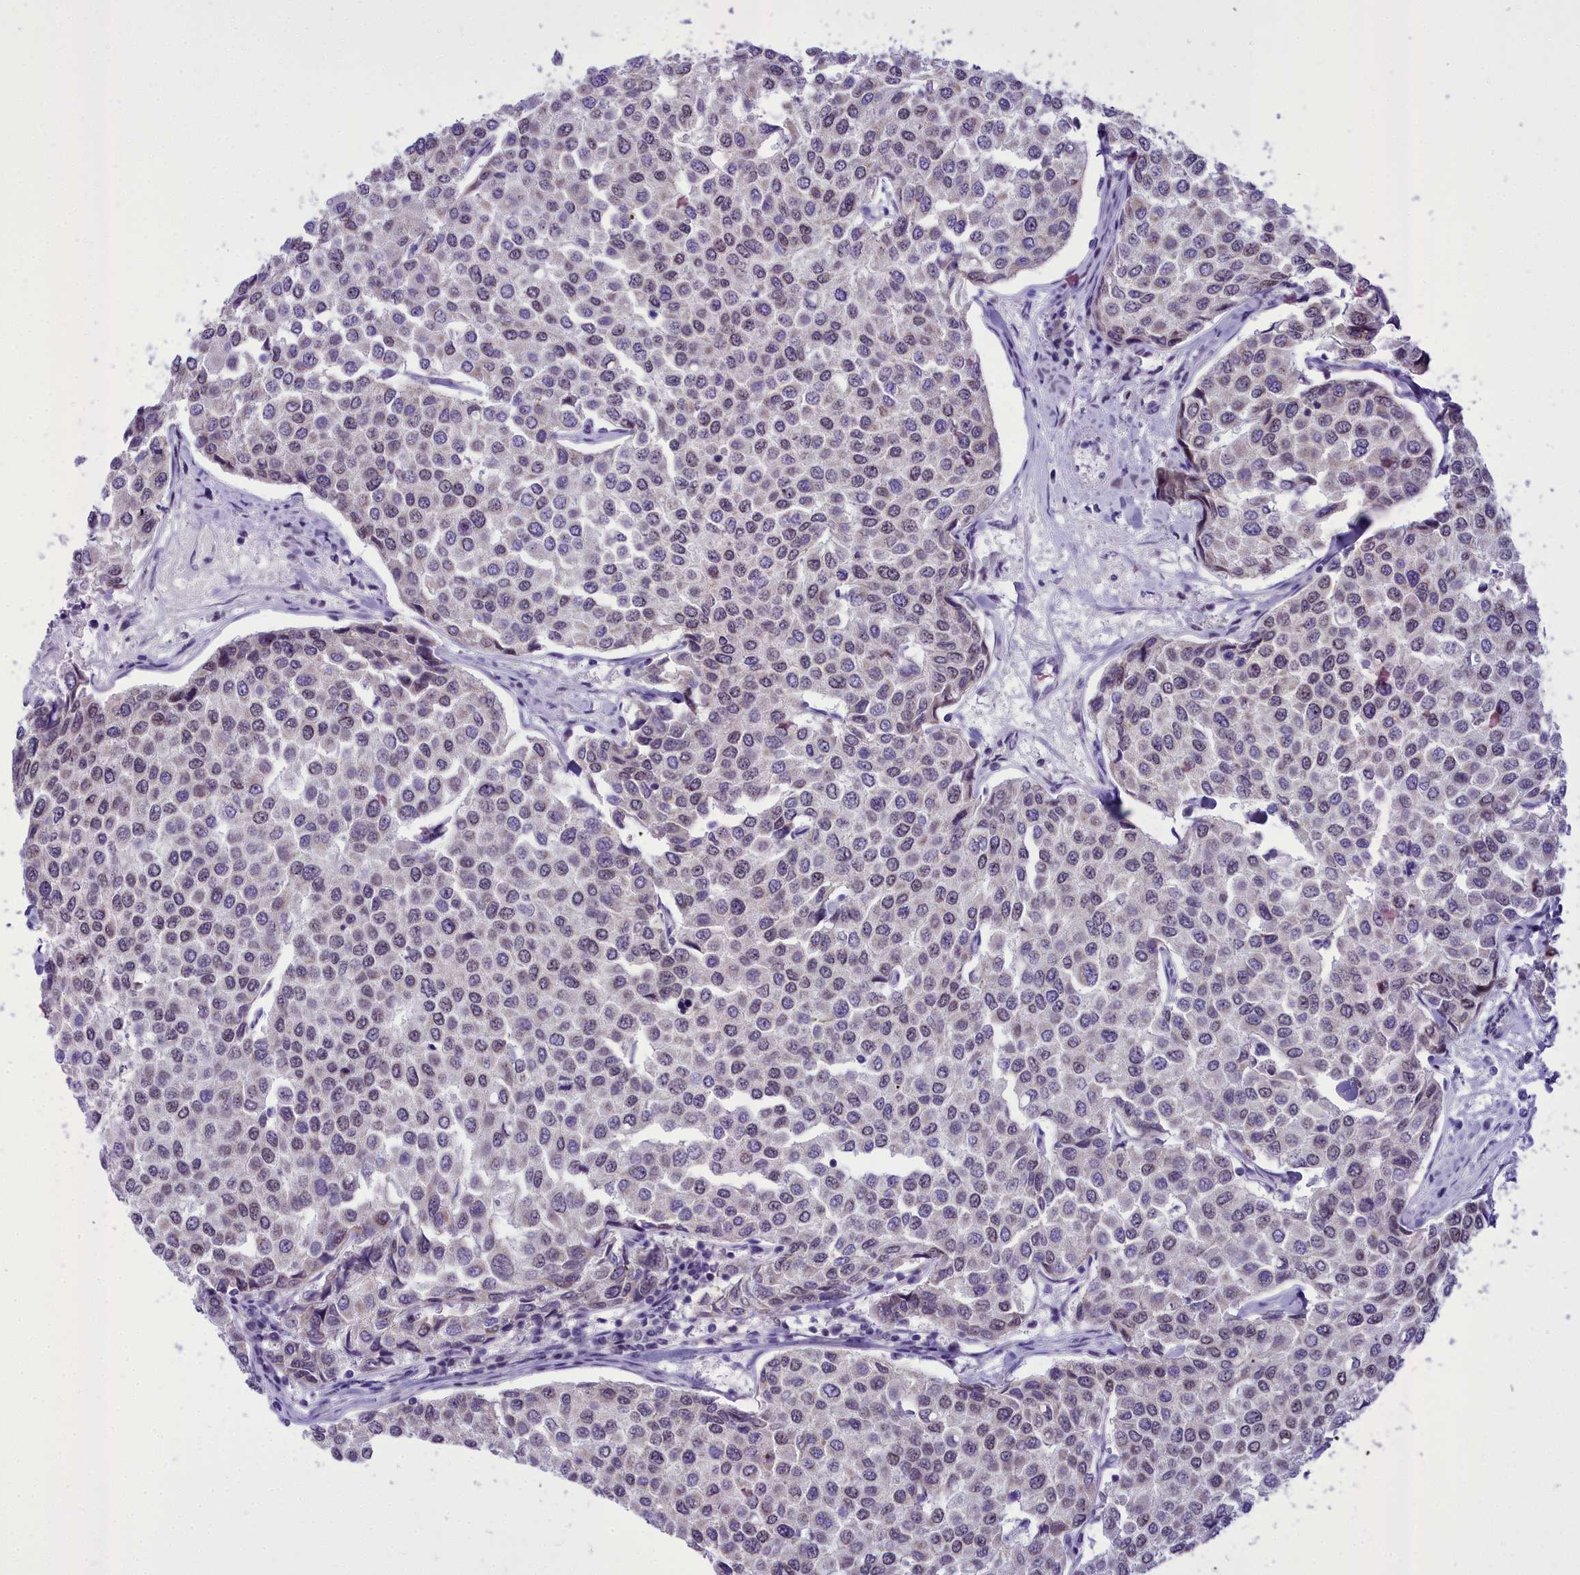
{"staining": {"intensity": "moderate", "quantity": "<25%", "location": "cytoplasmic/membranous"}, "tissue": "breast cancer", "cell_type": "Tumor cells", "image_type": "cancer", "snomed": [{"axis": "morphology", "description": "Duct carcinoma"}, {"axis": "topography", "description": "Breast"}], "caption": "Moderate cytoplasmic/membranous protein staining is seen in about <25% of tumor cells in invasive ductal carcinoma (breast).", "gene": "B9D2", "patient": {"sex": "female", "age": 55}}